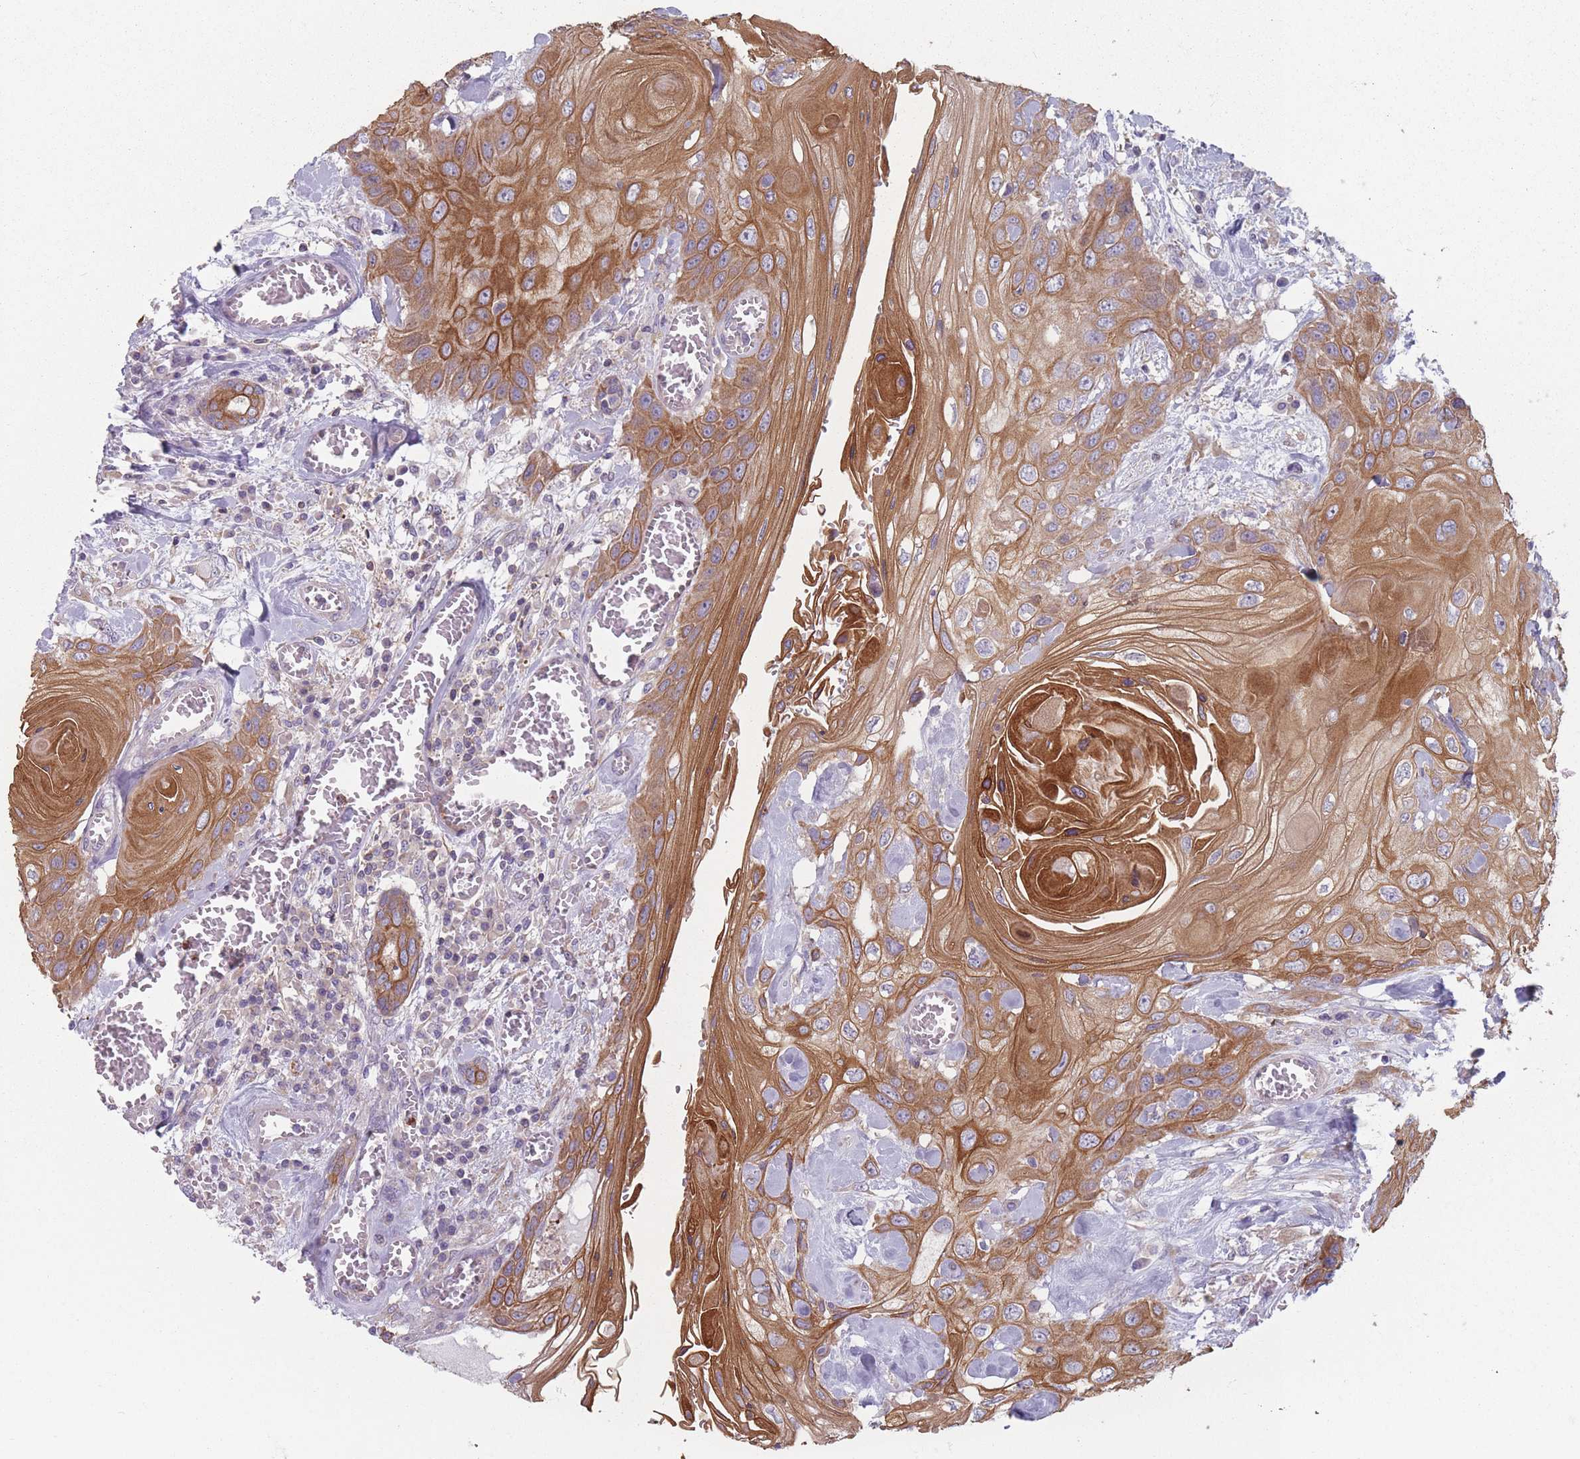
{"staining": {"intensity": "moderate", "quantity": ">75%", "location": "cytoplasmic/membranous"}, "tissue": "head and neck cancer", "cell_type": "Tumor cells", "image_type": "cancer", "snomed": [{"axis": "morphology", "description": "Squamous cell carcinoma, NOS"}, {"axis": "topography", "description": "Head-Neck"}], "caption": "Protein staining exhibits moderate cytoplasmic/membranous expression in approximately >75% of tumor cells in head and neck cancer (squamous cell carcinoma). The protein of interest is shown in brown color, while the nuclei are stained blue.", "gene": "HSBP1L1", "patient": {"sex": "female", "age": 43}}